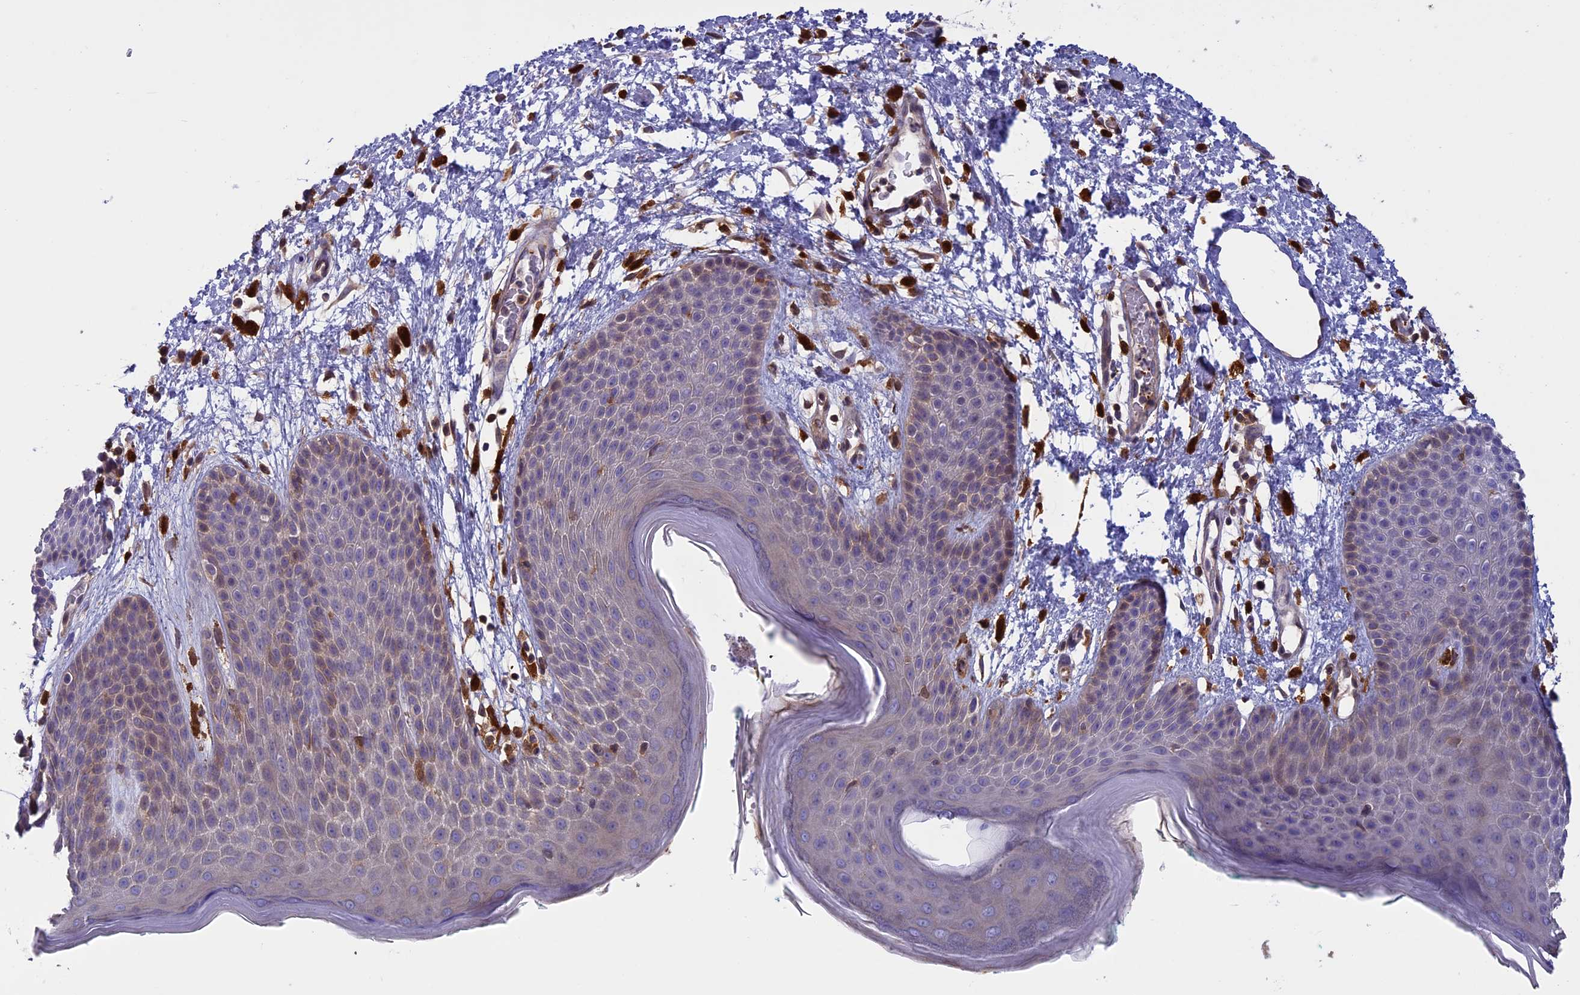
{"staining": {"intensity": "weak", "quantity": "<25%", "location": "cytoplasmic/membranous"}, "tissue": "skin", "cell_type": "Epidermal cells", "image_type": "normal", "snomed": [{"axis": "morphology", "description": "Normal tissue, NOS"}, {"axis": "topography", "description": "Anal"}], "caption": "A high-resolution photomicrograph shows immunohistochemistry (IHC) staining of benign skin, which exhibits no significant expression in epidermal cells.", "gene": "ARHGAP18", "patient": {"sex": "male", "age": 74}}